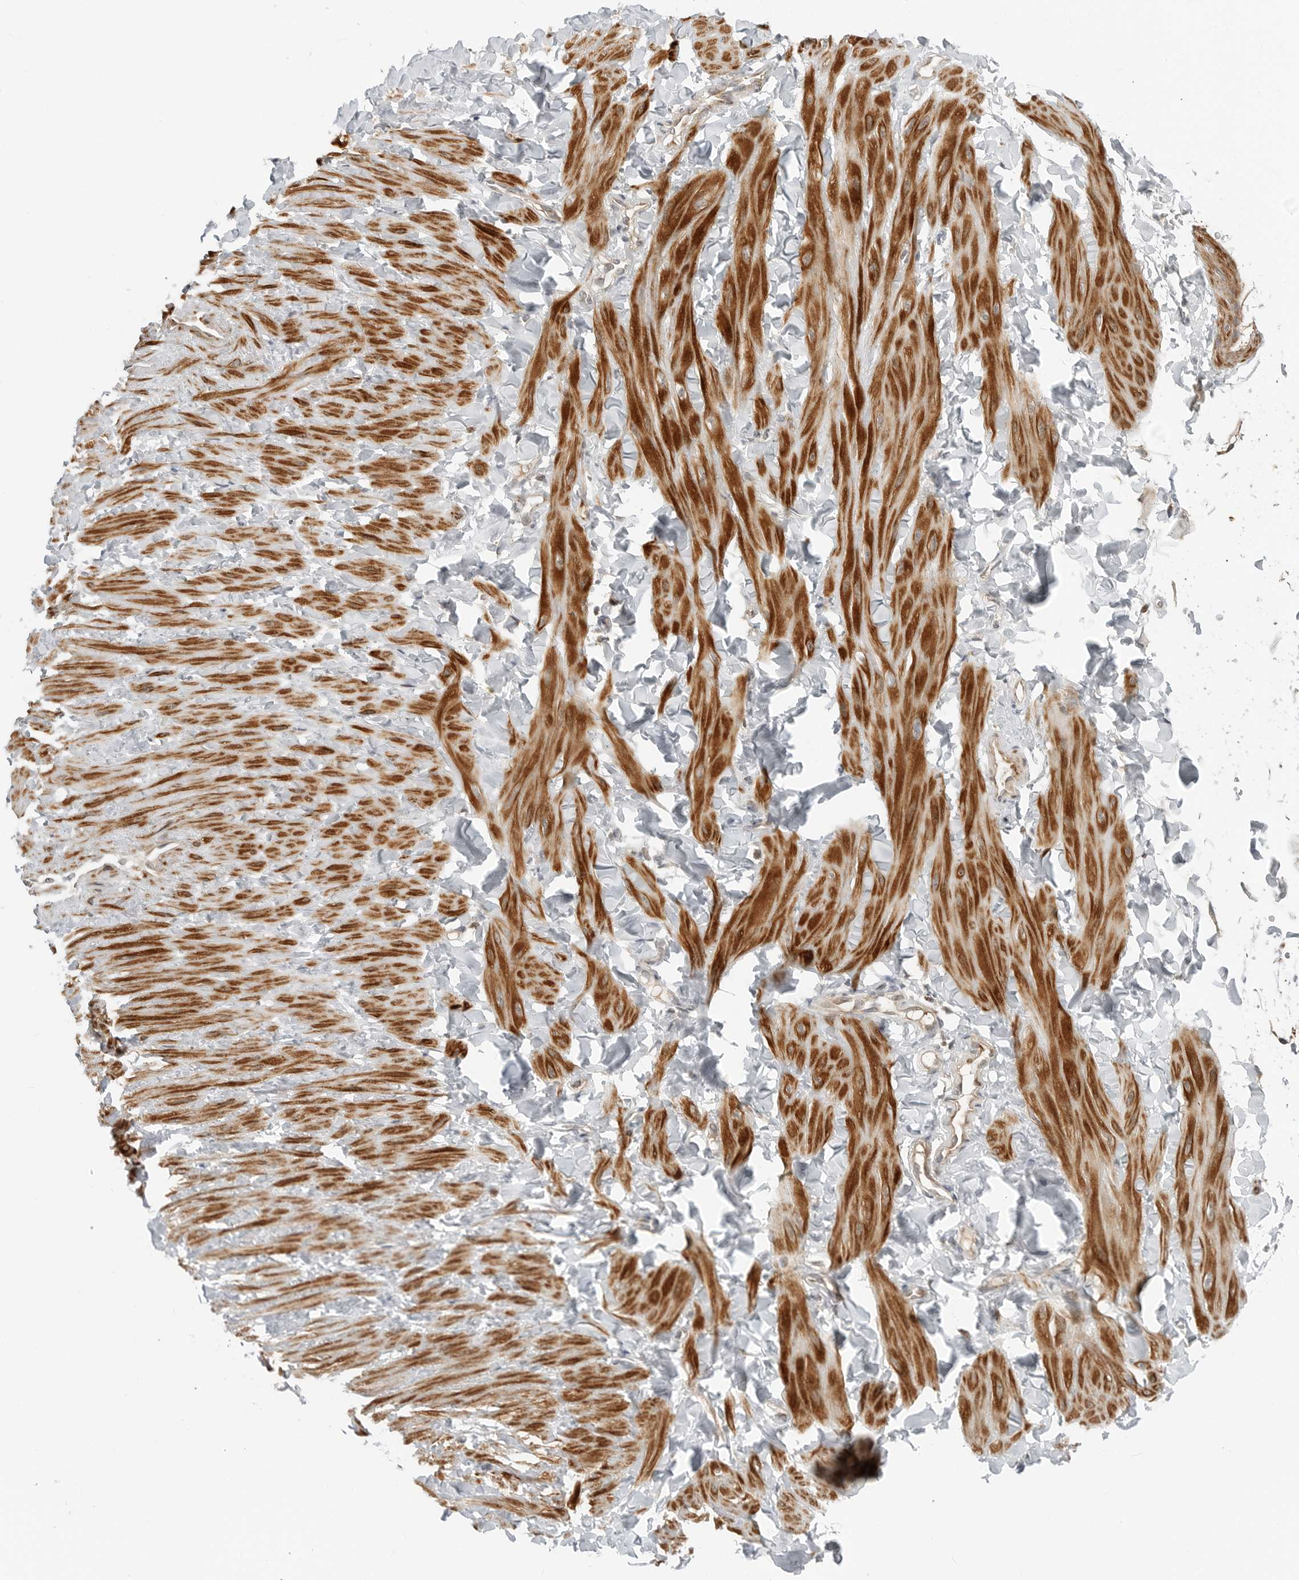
{"staining": {"intensity": "weak", "quantity": ">75%", "location": "cytoplasmic/membranous"}, "tissue": "adipose tissue", "cell_type": "Adipocytes", "image_type": "normal", "snomed": [{"axis": "morphology", "description": "Normal tissue, NOS"}, {"axis": "topography", "description": "Adipose tissue"}, {"axis": "topography", "description": "Vascular tissue"}, {"axis": "topography", "description": "Peripheral nerve tissue"}], "caption": "Protein expression analysis of normal adipose tissue reveals weak cytoplasmic/membranous positivity in about >75% of adipocytes.", "gene": "PEX2", "patient": {"sex": "male", "age": 25}}